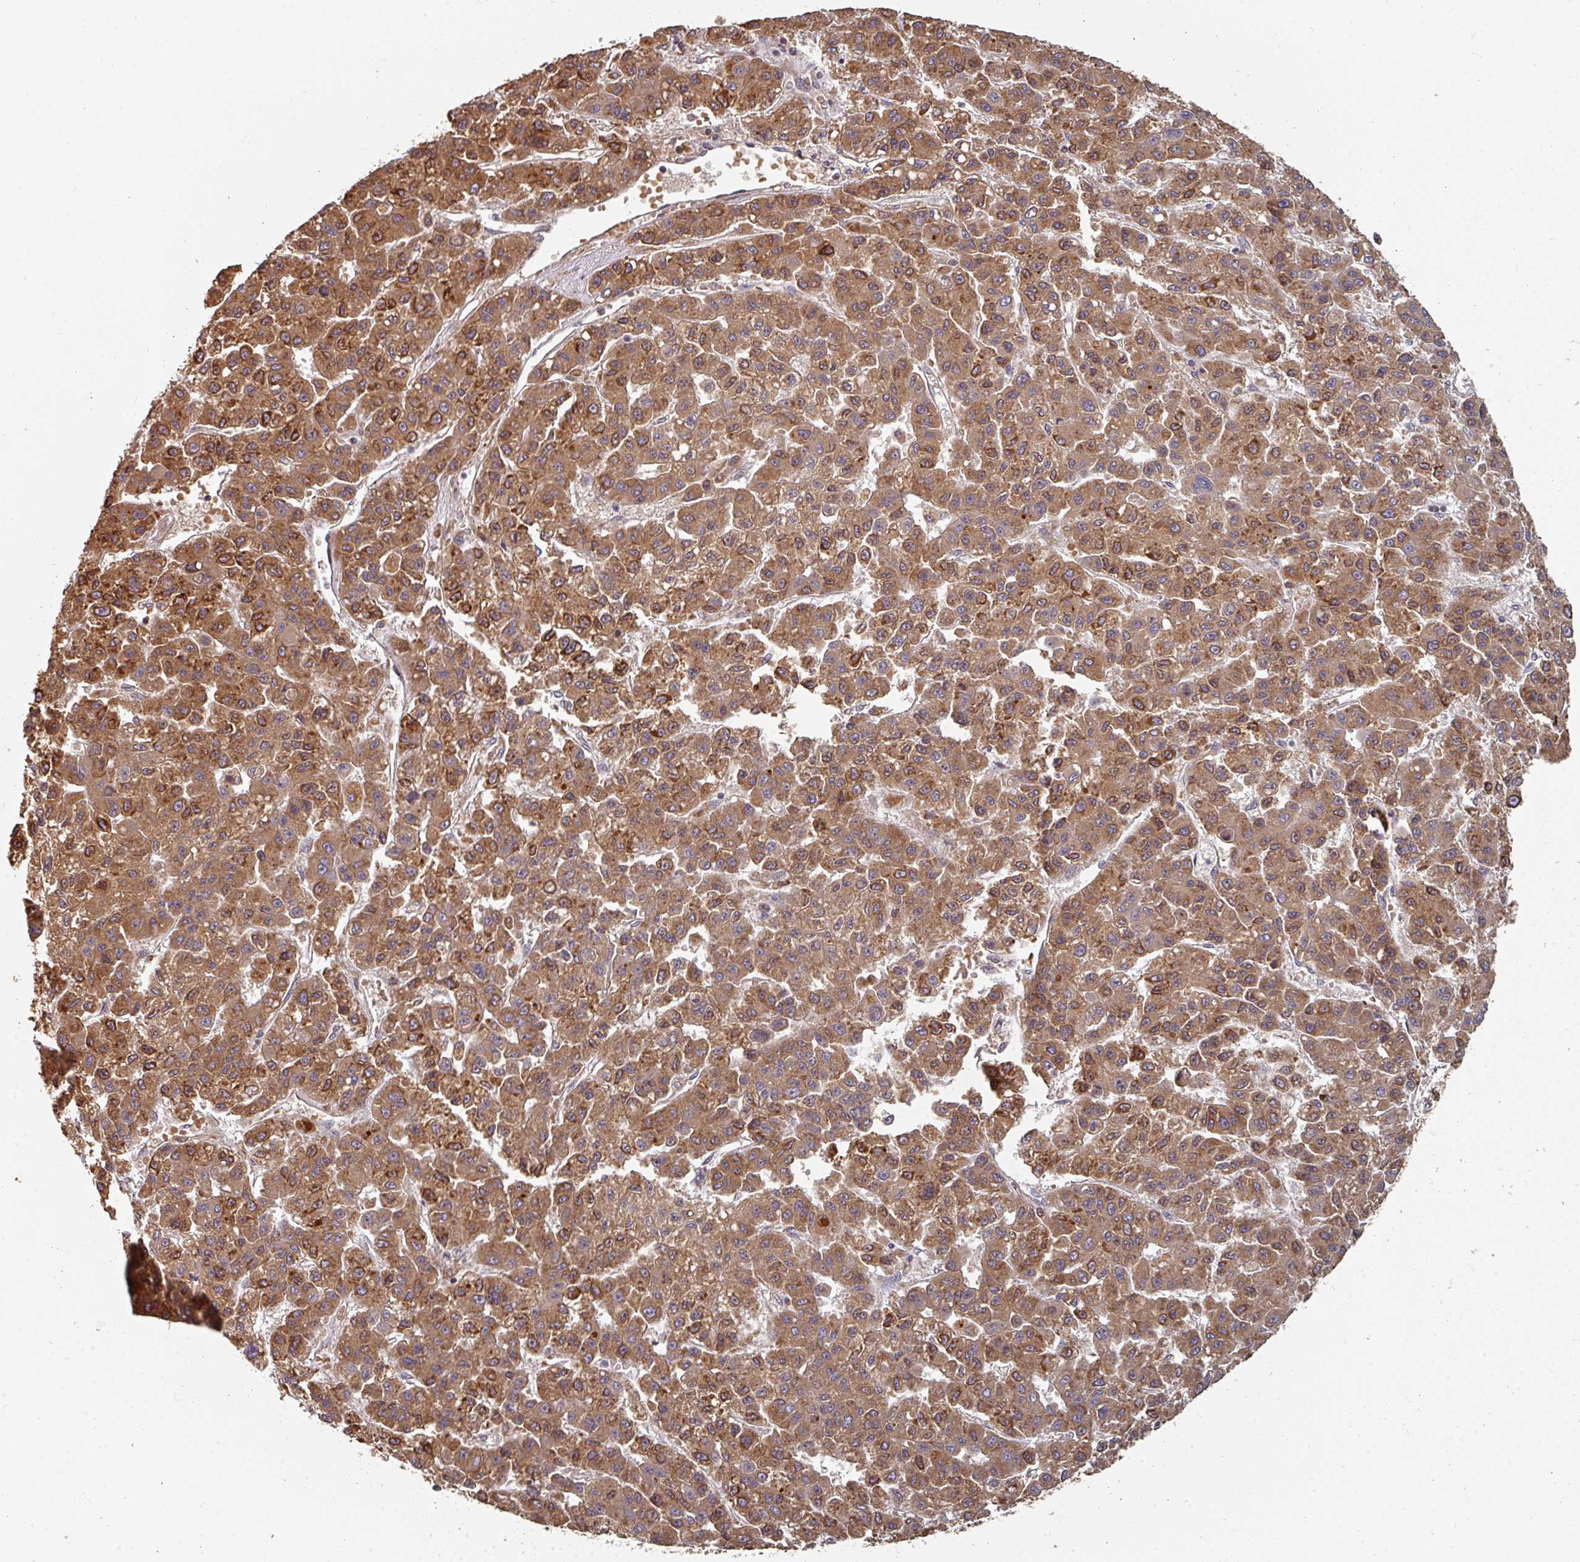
{"staining": {"intensity": "moderate", "quantity": ">75%", "location": "cytoplasmic/membranous"}, "tissue": "liver cancer", "cell_type": "Tumor cells", "image_type": "cancer", "snomed": [{"axis": "morphology", "description": "Carcinoma, Hepatocellular, NOS"}, {"axis": "topography", "description": "Liver"}], "caption": "Moderate cytoplasmic/membranous protein expression is seen in about >75% of tumor cells in liver cancer (hepatocellular carcinoma). The protein is stained brown, and the nuclei are stained in blue (DAB IHC with brightfield microscopy, high magnification).", "gene": "EDEM2", "patient": {"sex": "male", "age": 70}}